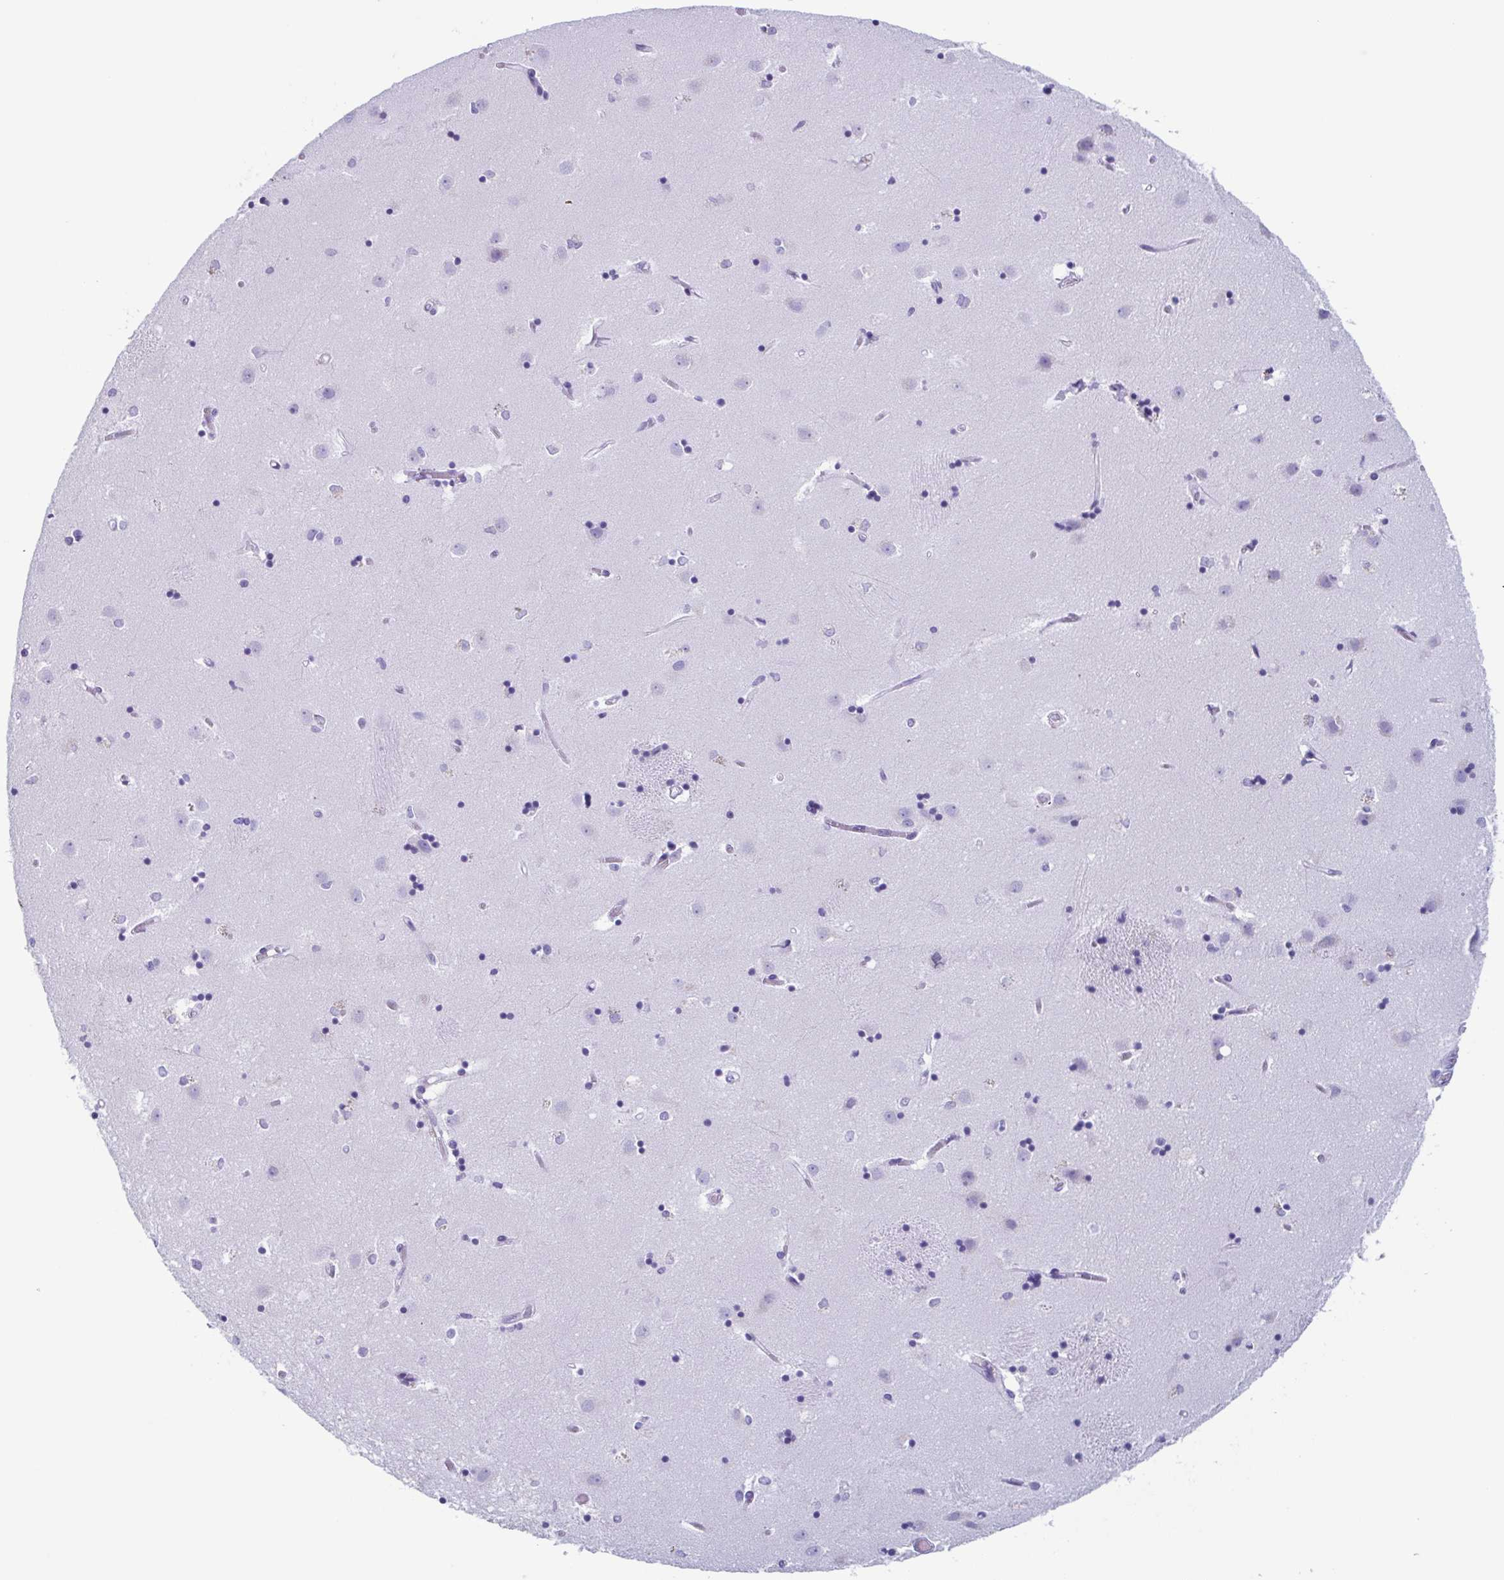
{"staining": {"intensity": "negative", "quantity": "none", "location": "none"}, "tissue": "caudate", "cell_type": "Glial cells", "image_type": "normal", "snomed": [{"axis": "morphology", "description": "Normal tissue, NOS"}, {"axis": "topography", "description": "Lateral ventricle wall"}], "caption": "Human caudate stained for a protein using IHC exhibits no staining in glial cells.", "gene": "BPI", "patient": {"sex": "male", "age": 54}}